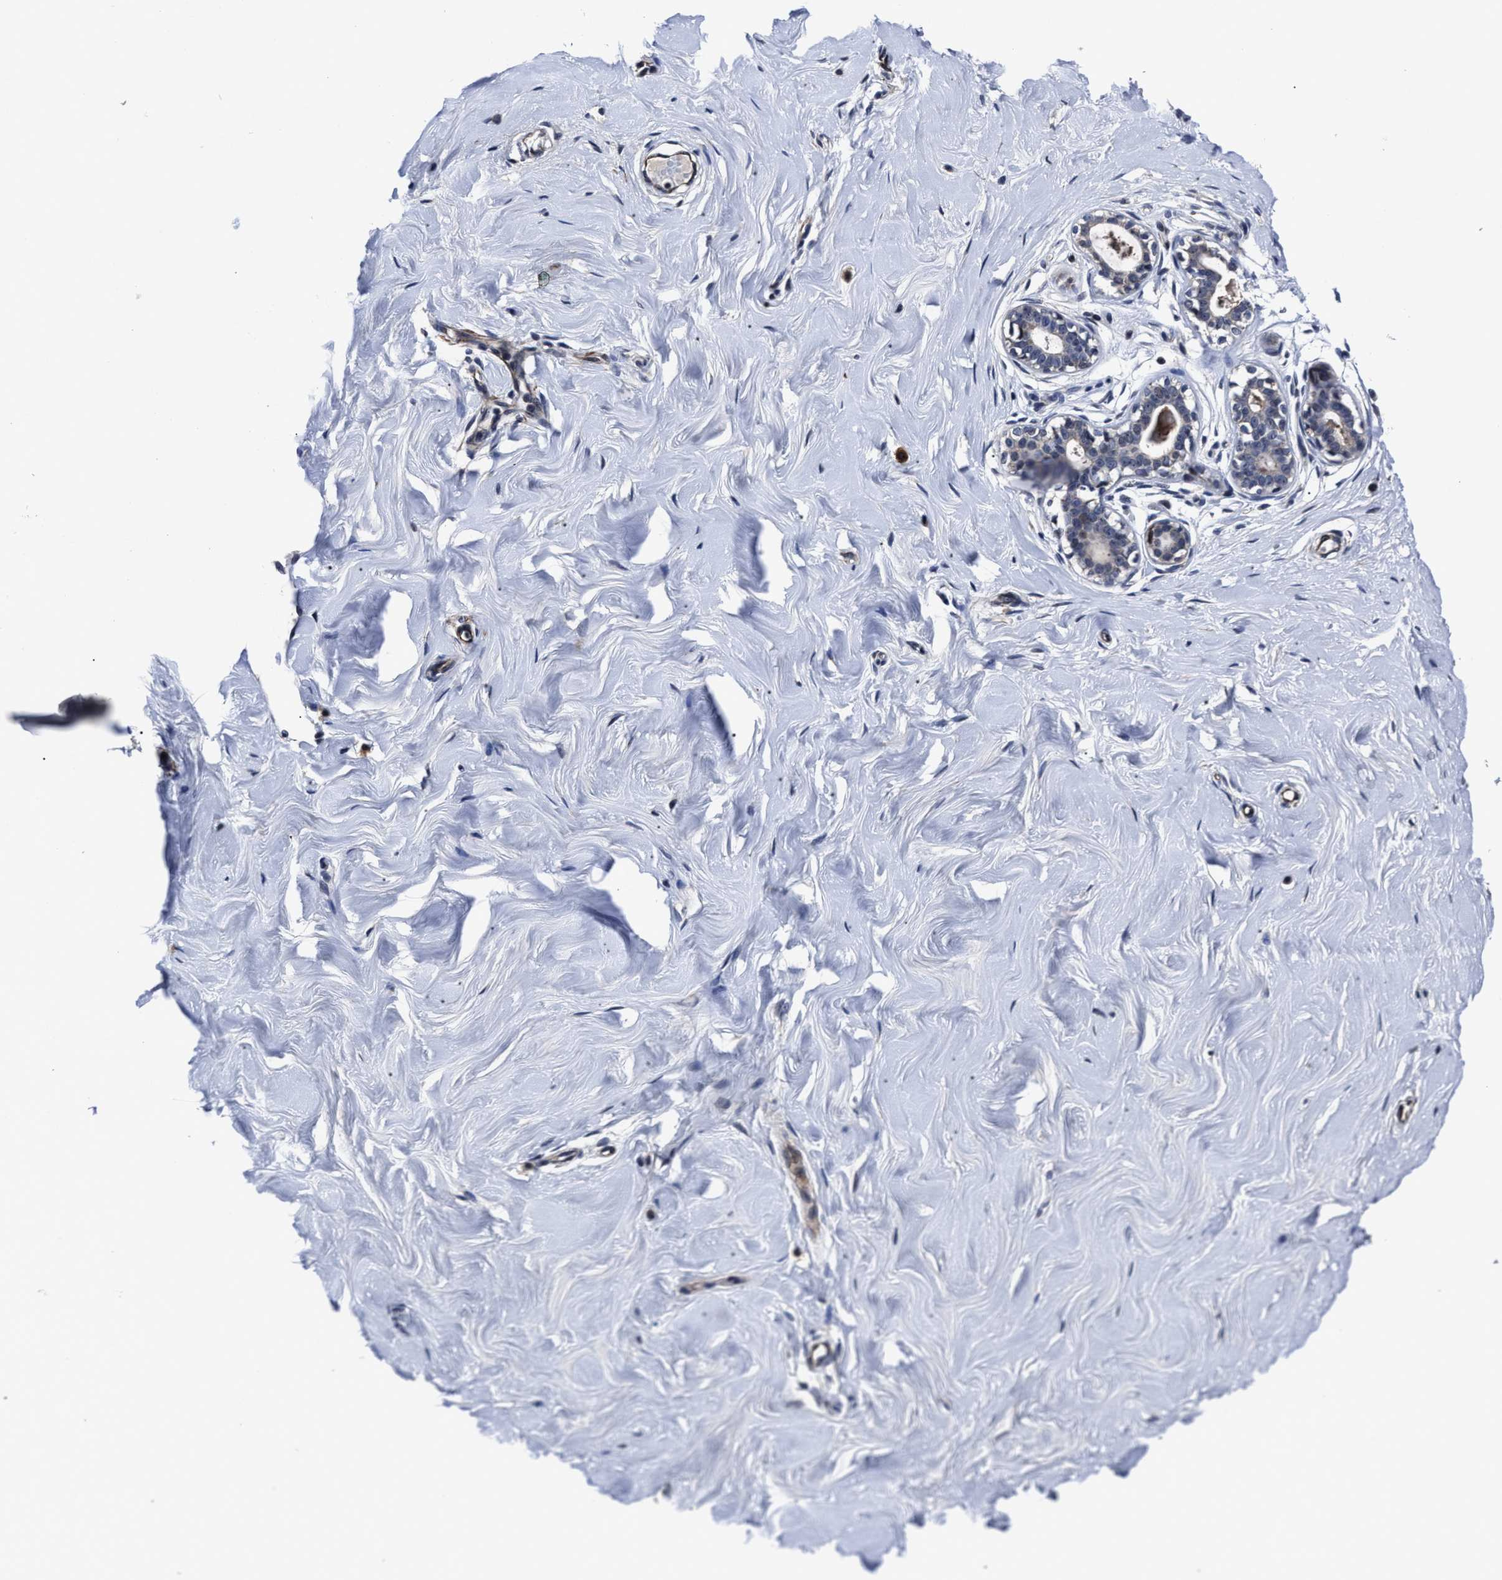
{"staining": {"intensity": "negative", "quantity": "none", "location": "none"}, "tissue": "breast", "cell_type": "Adipocytes", "image_type": "normal", "snomed": [{"axis": "morphology", "description": "Normal tissue, NOS"}, {"axis": "topography", "description": "Breast"}], "caption": "Immunohistochemistry (IHC) micrograph of unremarkable breast stained for a protein (brown), which displays no expression in adipocytes. (DAB immunohistochemistry visualized using brightfield microscopy, high magnification).", "gene": "RSBN1L", "patient": {"sex": "female", "age": 23}}